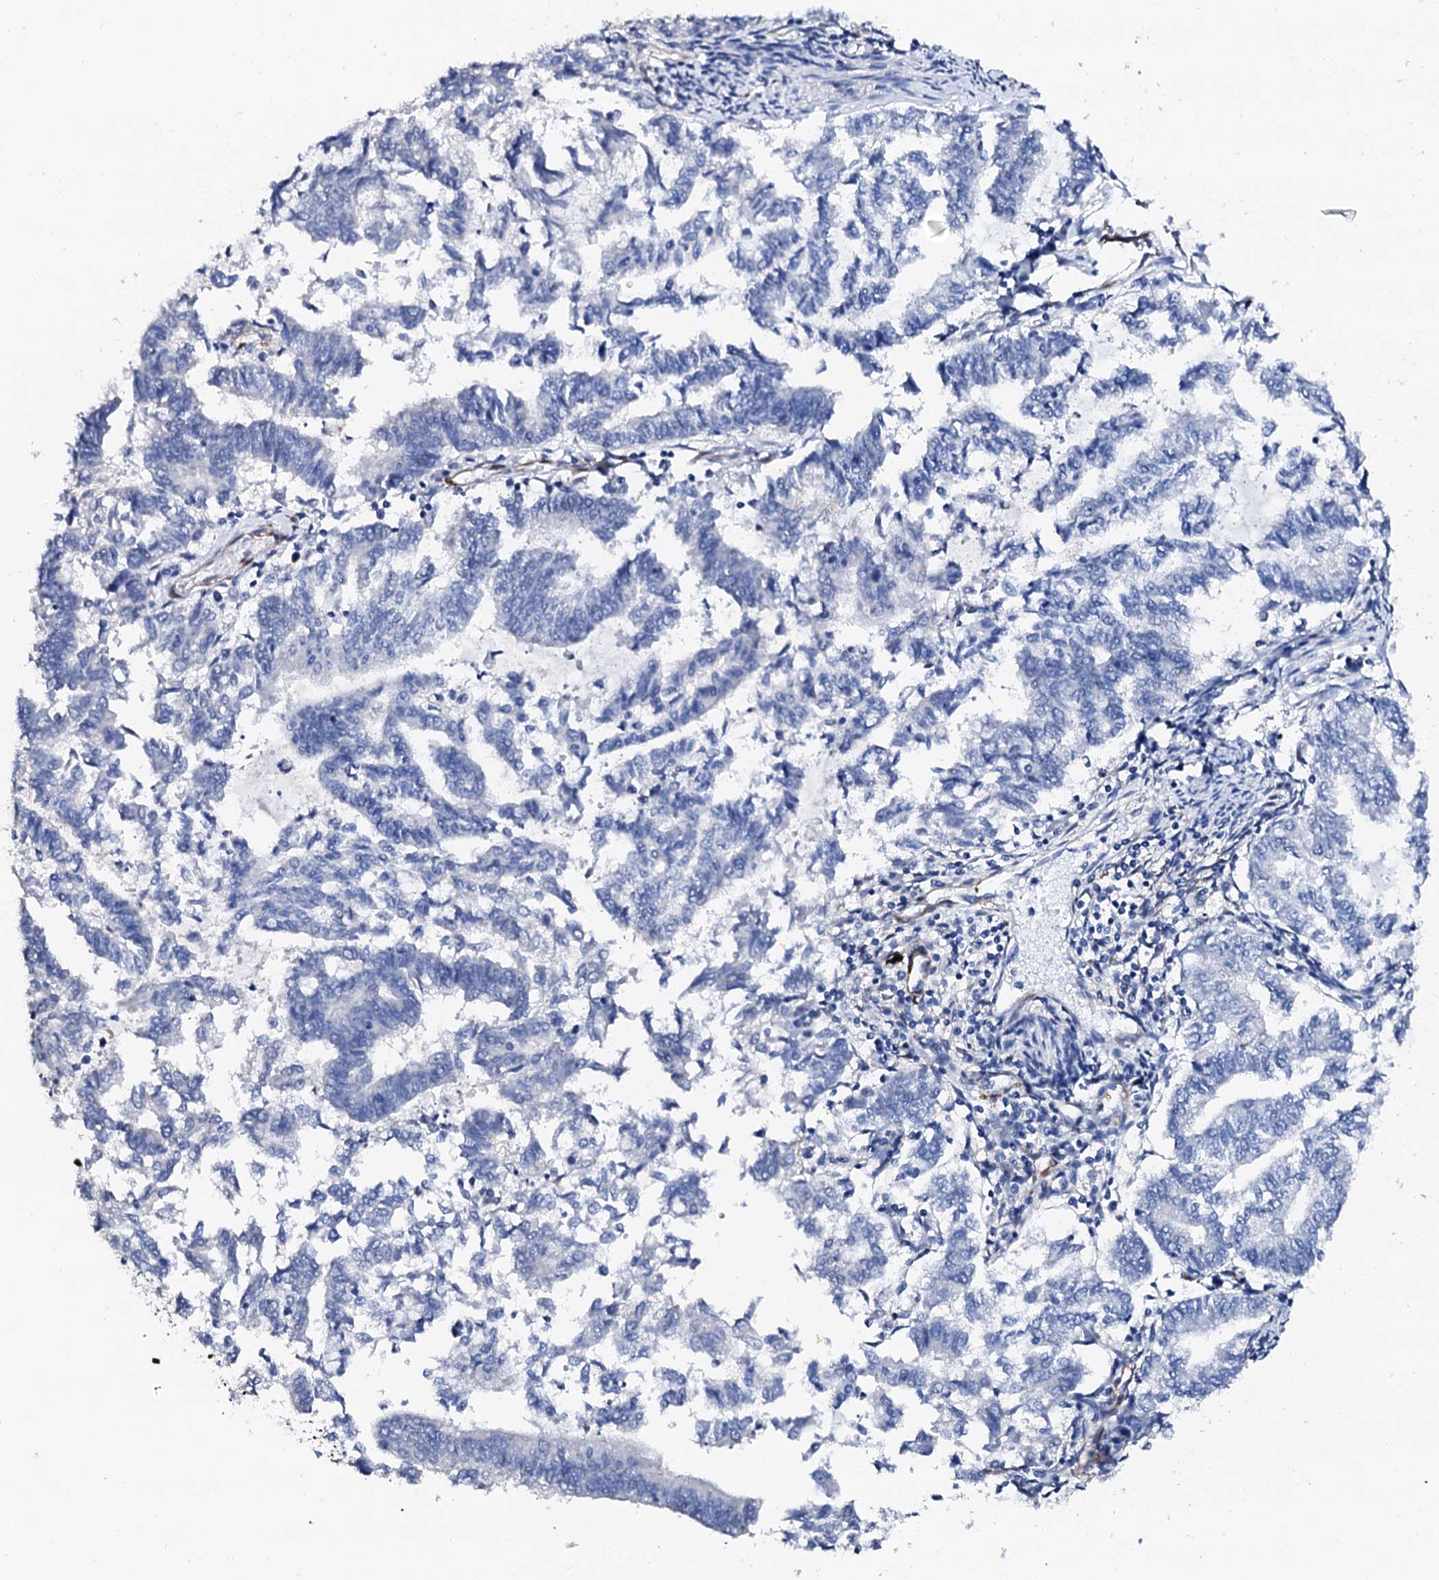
{"staining": {"intensity": "negative", "quantity": "none", "location": "none"}, "tissue": "endometrial cancer", "cell_type": "Tumor cells", "image_type": "cancer", "snomed": [{"axis": "morphology", "description": "Adenocarcinoma, NOS"}, {"axis": "topography", "description": "Endometrium"}], "caption": "Tumor cells show no significant protein expression in endometrial adenocarcinoma.", "gene": "NRIP2", "patient": {"sex": "female", "age": 79}}